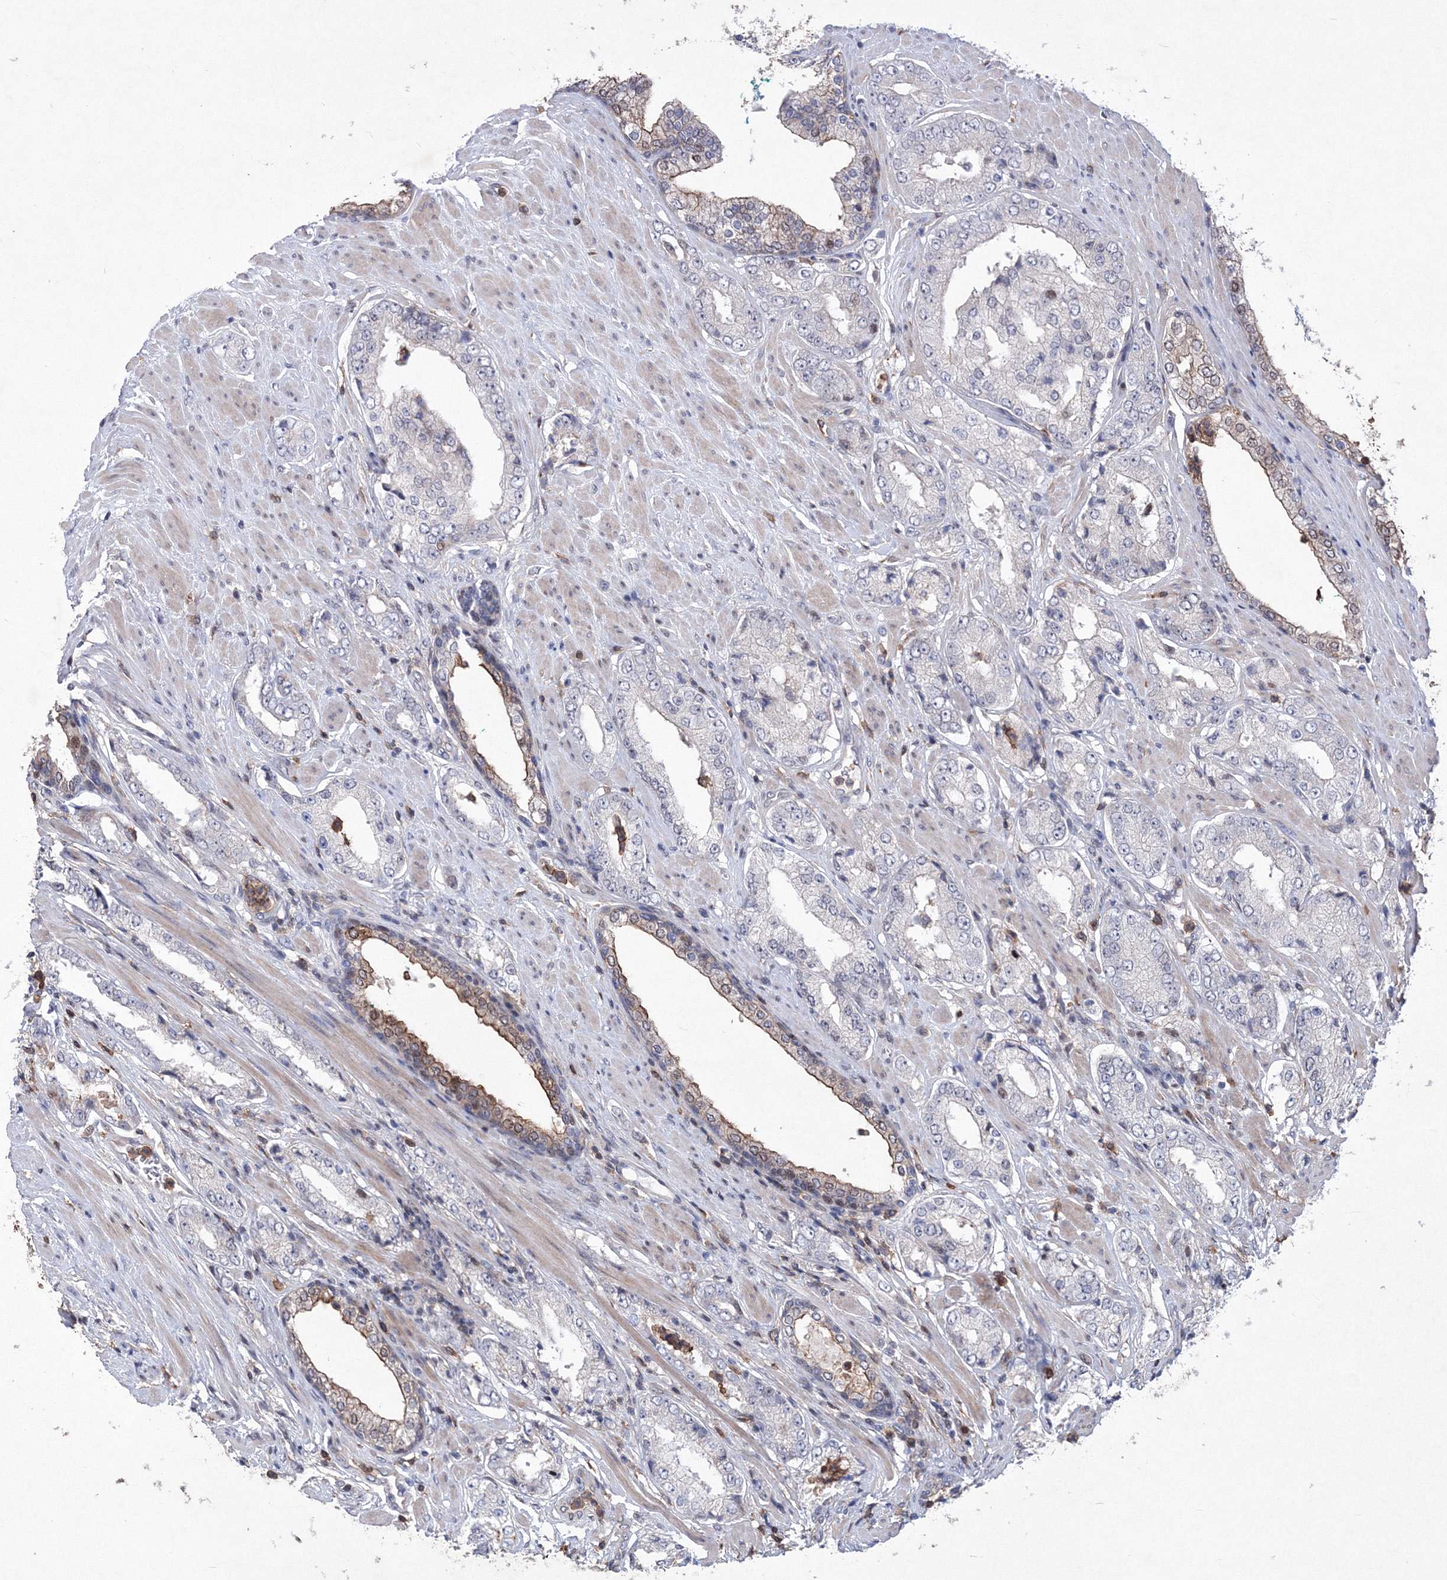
{"staining": {"intensity": "negative", "quantity": "none", "location": "none"}, "tissue": "prostate cancer", "cell_type": "Tumor cells", "image_type": "cancer", "snomed": [{"axis": "morphology", "description": "Adenocarcinoma, Low grade"}, {"axis": "topography", "description": "Prostate"}], "caption": "IHC of adenocarcinoma (low-grade) (prostate) reveals no staining in tumor cells.", "gene": "RNPEPL1", "patient": {"sex": "male", "age": 67}}